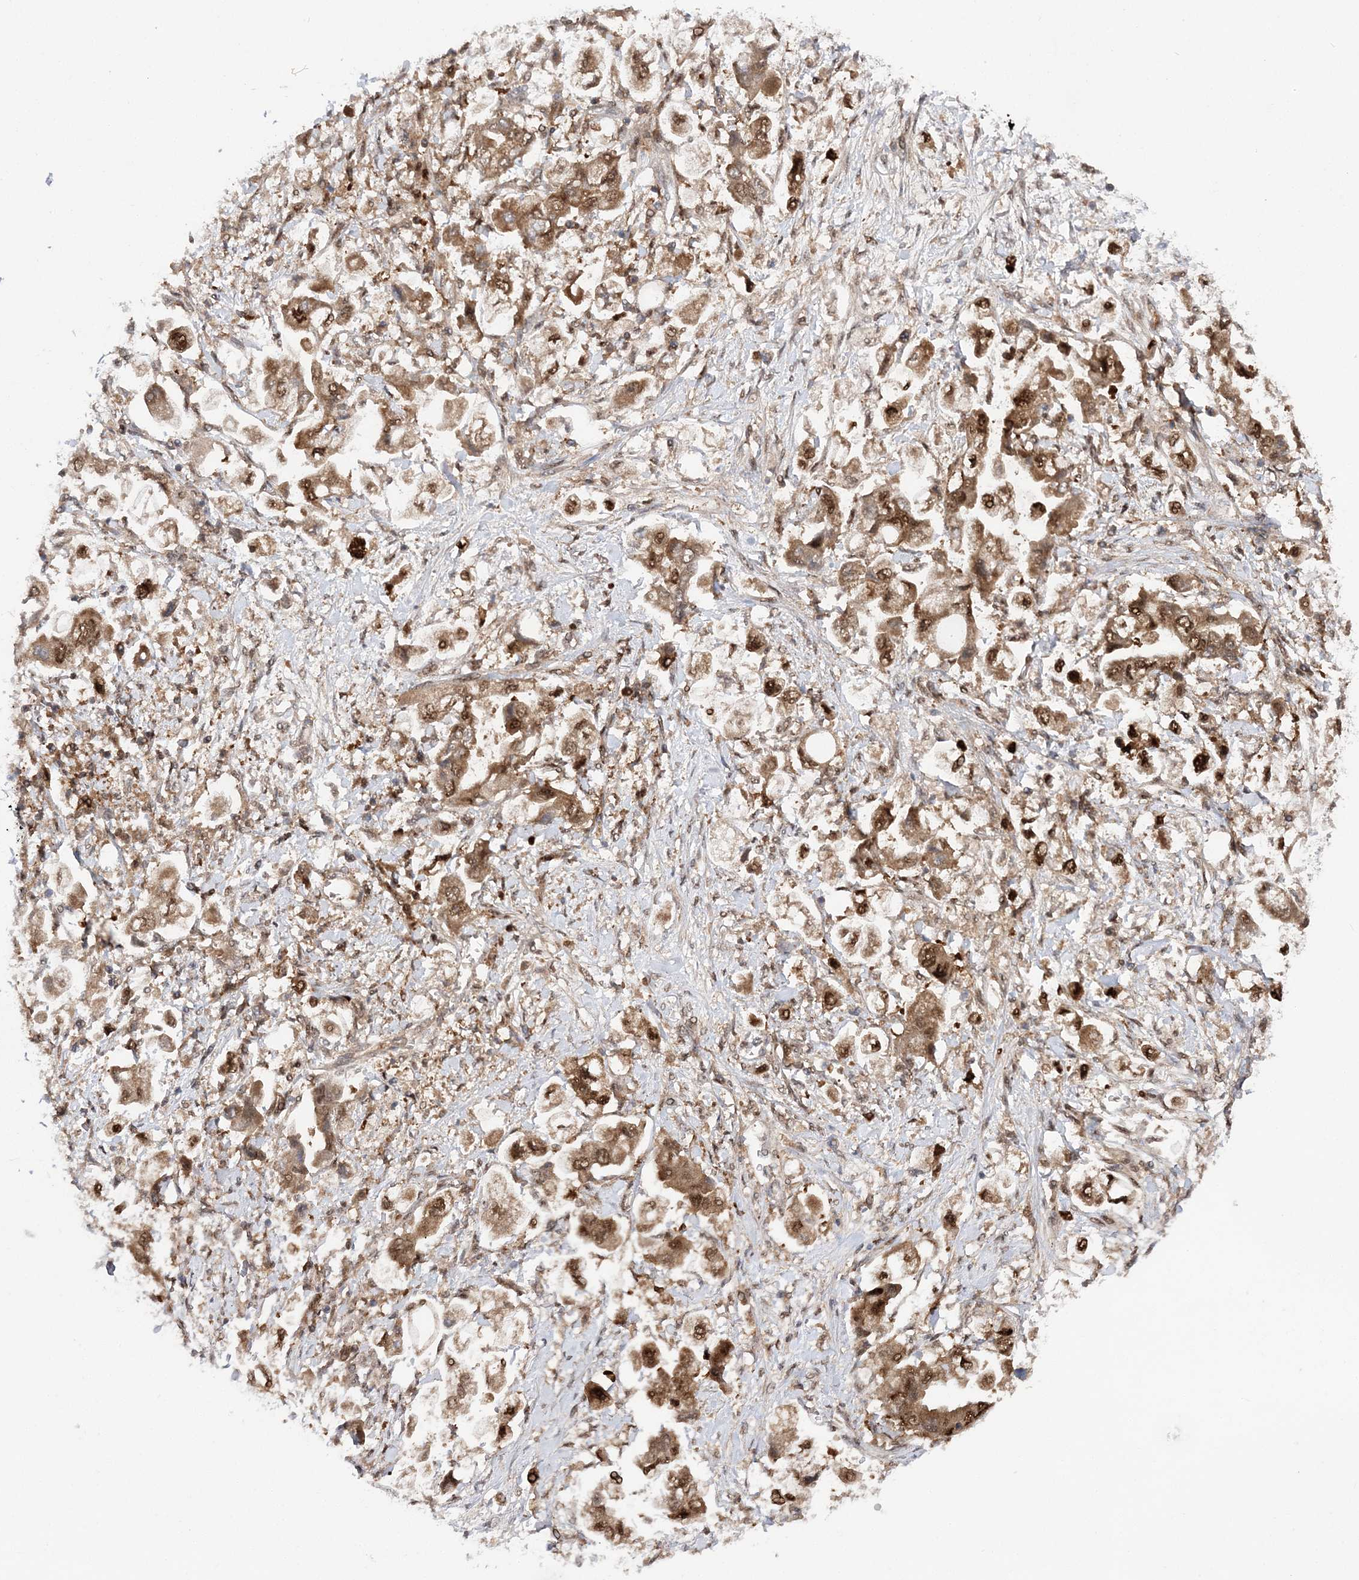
{"staining": {"intensity": "moderate", "quantity": ">75%", "location": "cytoplasmic/membranous,nuclear"}, "tissue": "stomach cancer", "cell_type": "Tumor cells", "image_type": "cancer", "snomed": [{"axis": "morphology", "description": "Adenocarcinoma, NOS"}, {"axis": "topography", "description": "Stomach"}], "caption": "Stomach cancer (adenocarcinoma) stained with a brown dye shows moderate cytoplasmic/membranous and nuclear positive expression in about >75% of tumor cells.", "gene": "NIF3L1", "patient": {"sex": "male", "age": 62}}